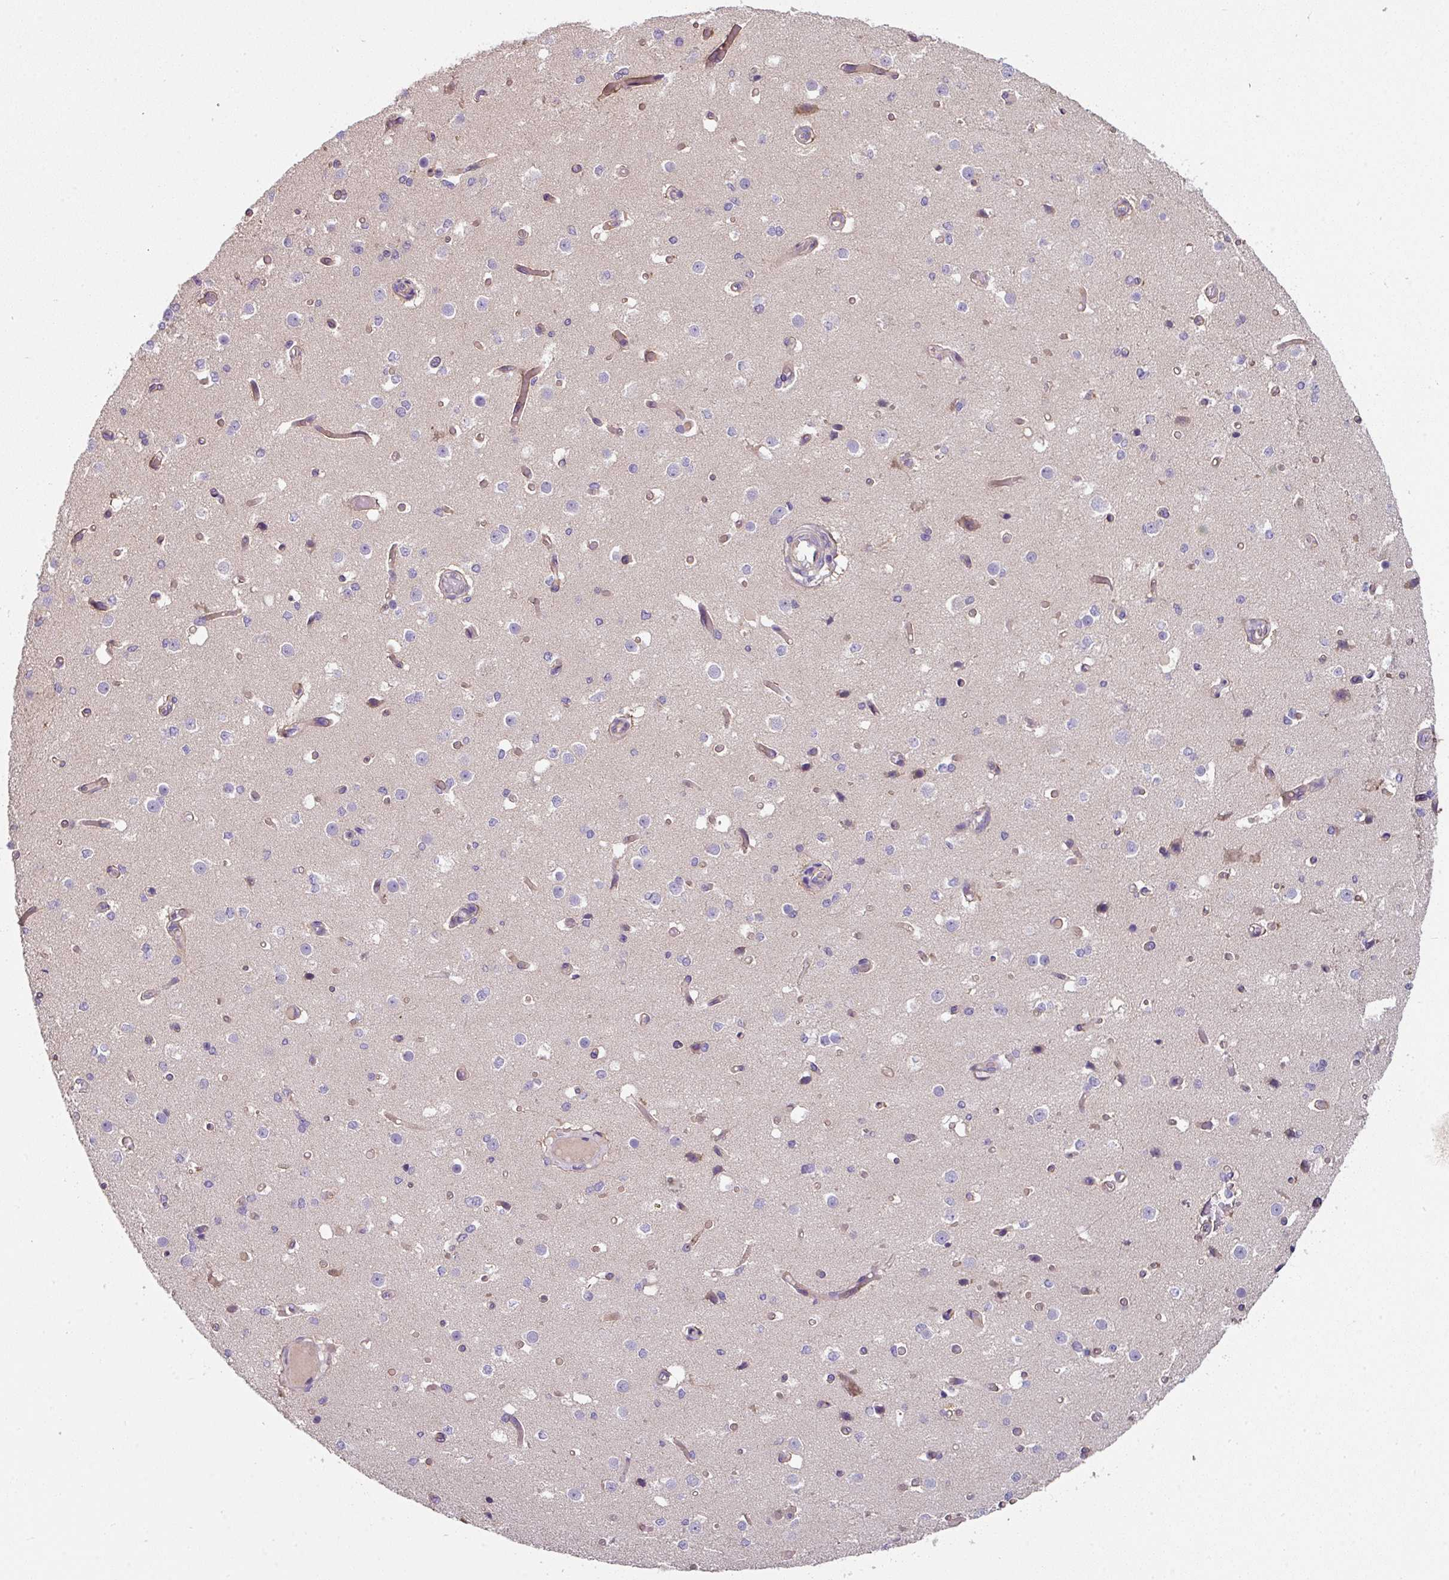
{"staining": {"intensity": "weak", "quantity": ">75%", "location": "cytoplasmic/membranous"}, "tissue": "cerebral cortex", "cell_type": "Endothelial cells", "image_type": "normal", "snomed": [{"axis": "morphology", "description": "Normal tissue, NOS"}, {"axis": "morphology", "description": "Inflammation, NOS"}, {"axis": "topography", "description": "Cerebral cortex"}], "caption": "Immunohistochemistry micrograph of unremarkable human cerebral cortex stained for a protein (brown), which displays low levels of weak cytoplasmic/membranous expression in approximately >75% of endothelial cells.", "gene": "C4orf48", "patient": {"sex": "male", "age": 6}}